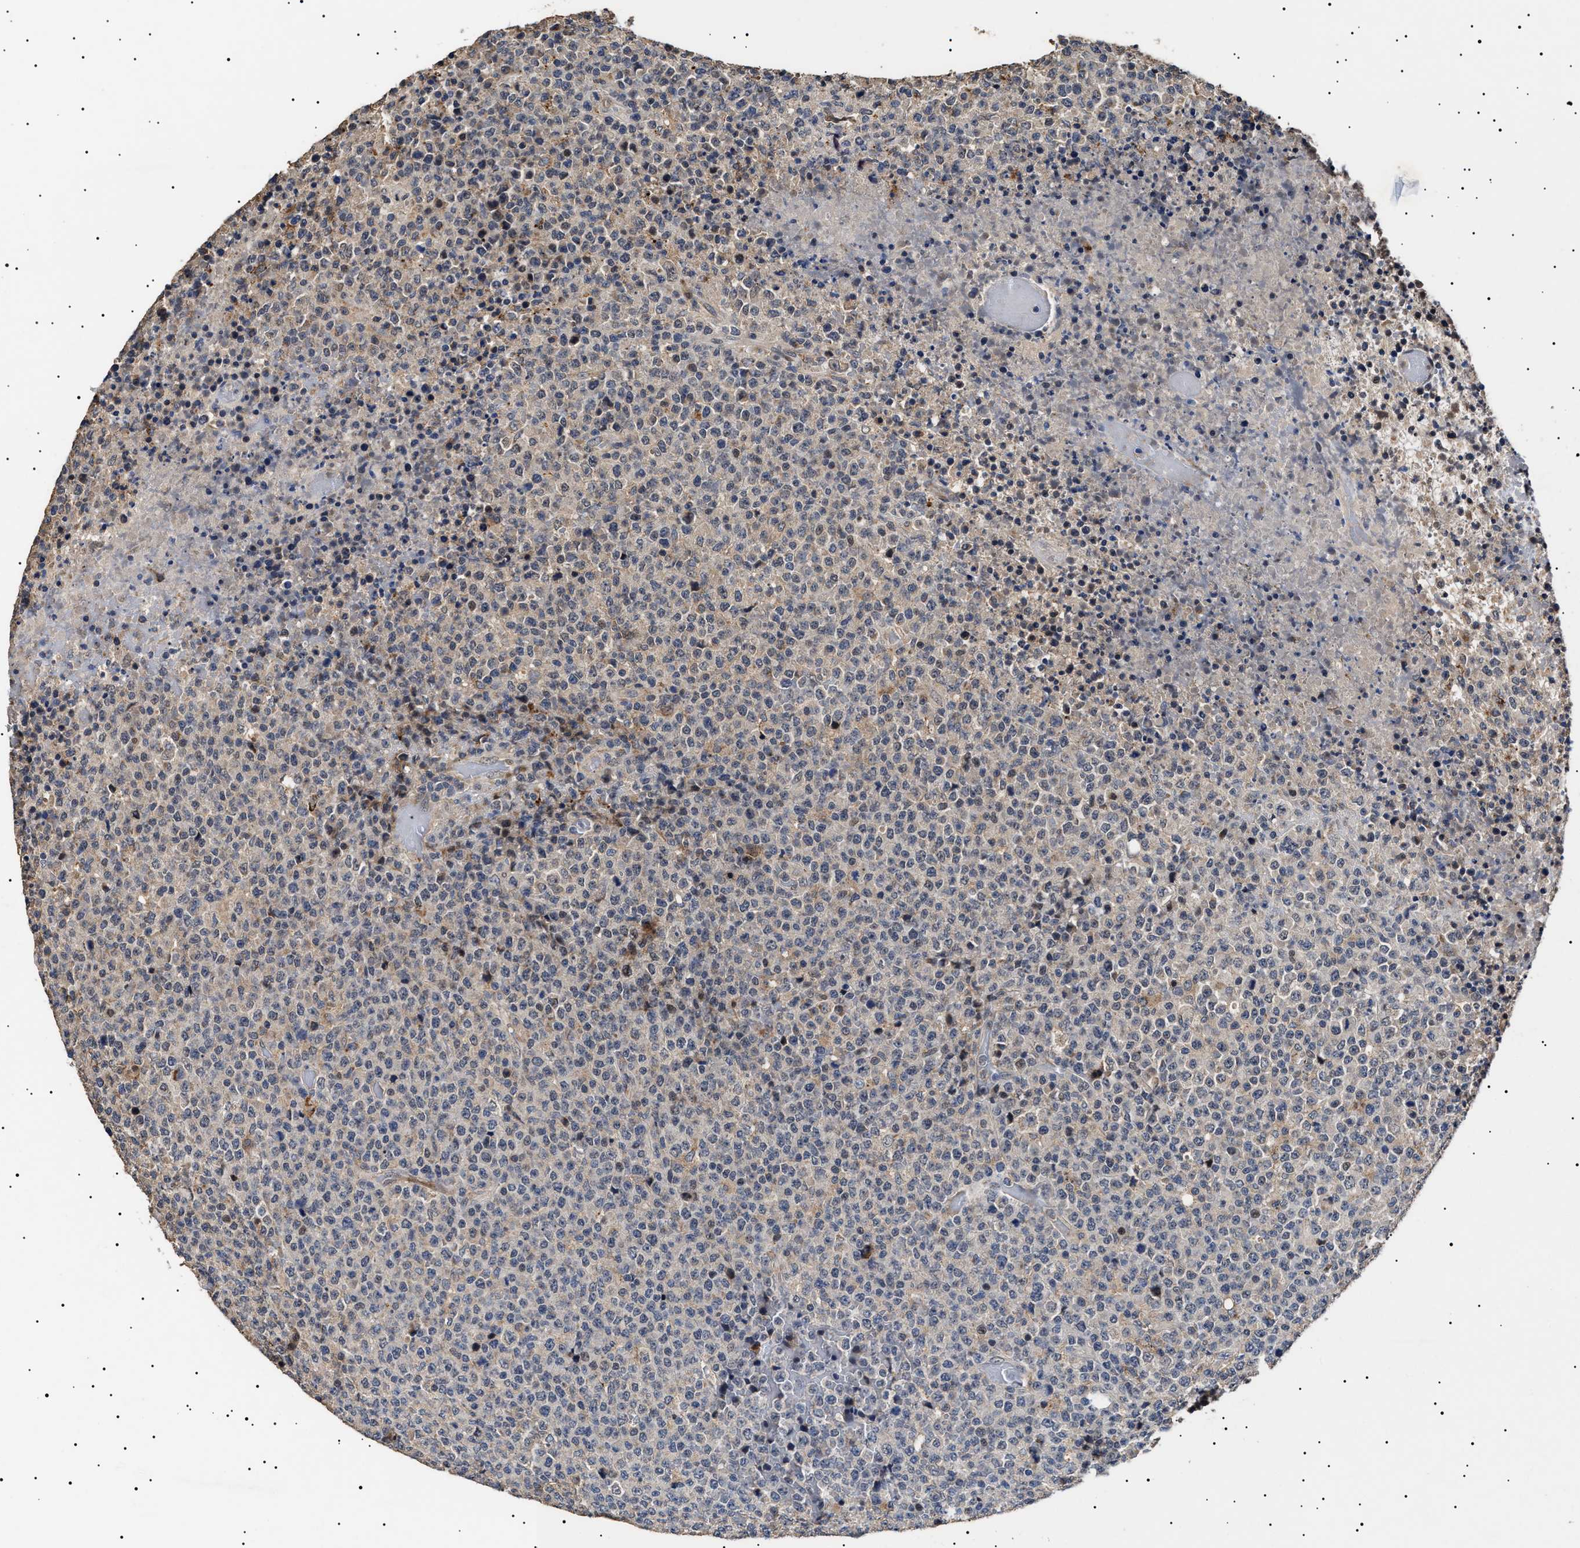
{"staining": {"intensity": "negative", "quantity": "none", "location": "none"}, "tissue": "lymphoma", "cell_type": "Tumor cells", "image_type": "cancer", "snomed": [{"axis": "morphology", "description": "Malignant lymphoma, non-Hodgkin's type, High grade"}, {"axis": "topography", "description": "Lymph node"}], "caption": "DAB (3,3'-diaminobenzidine) immunohistochemical staining of human malignant lymphoma, non-Hodgkin's type (high-grade) exhibits no significant positivity in tumor cells.", "gene": "RAB34", "patient": {"sex": "male", "age": 13}}